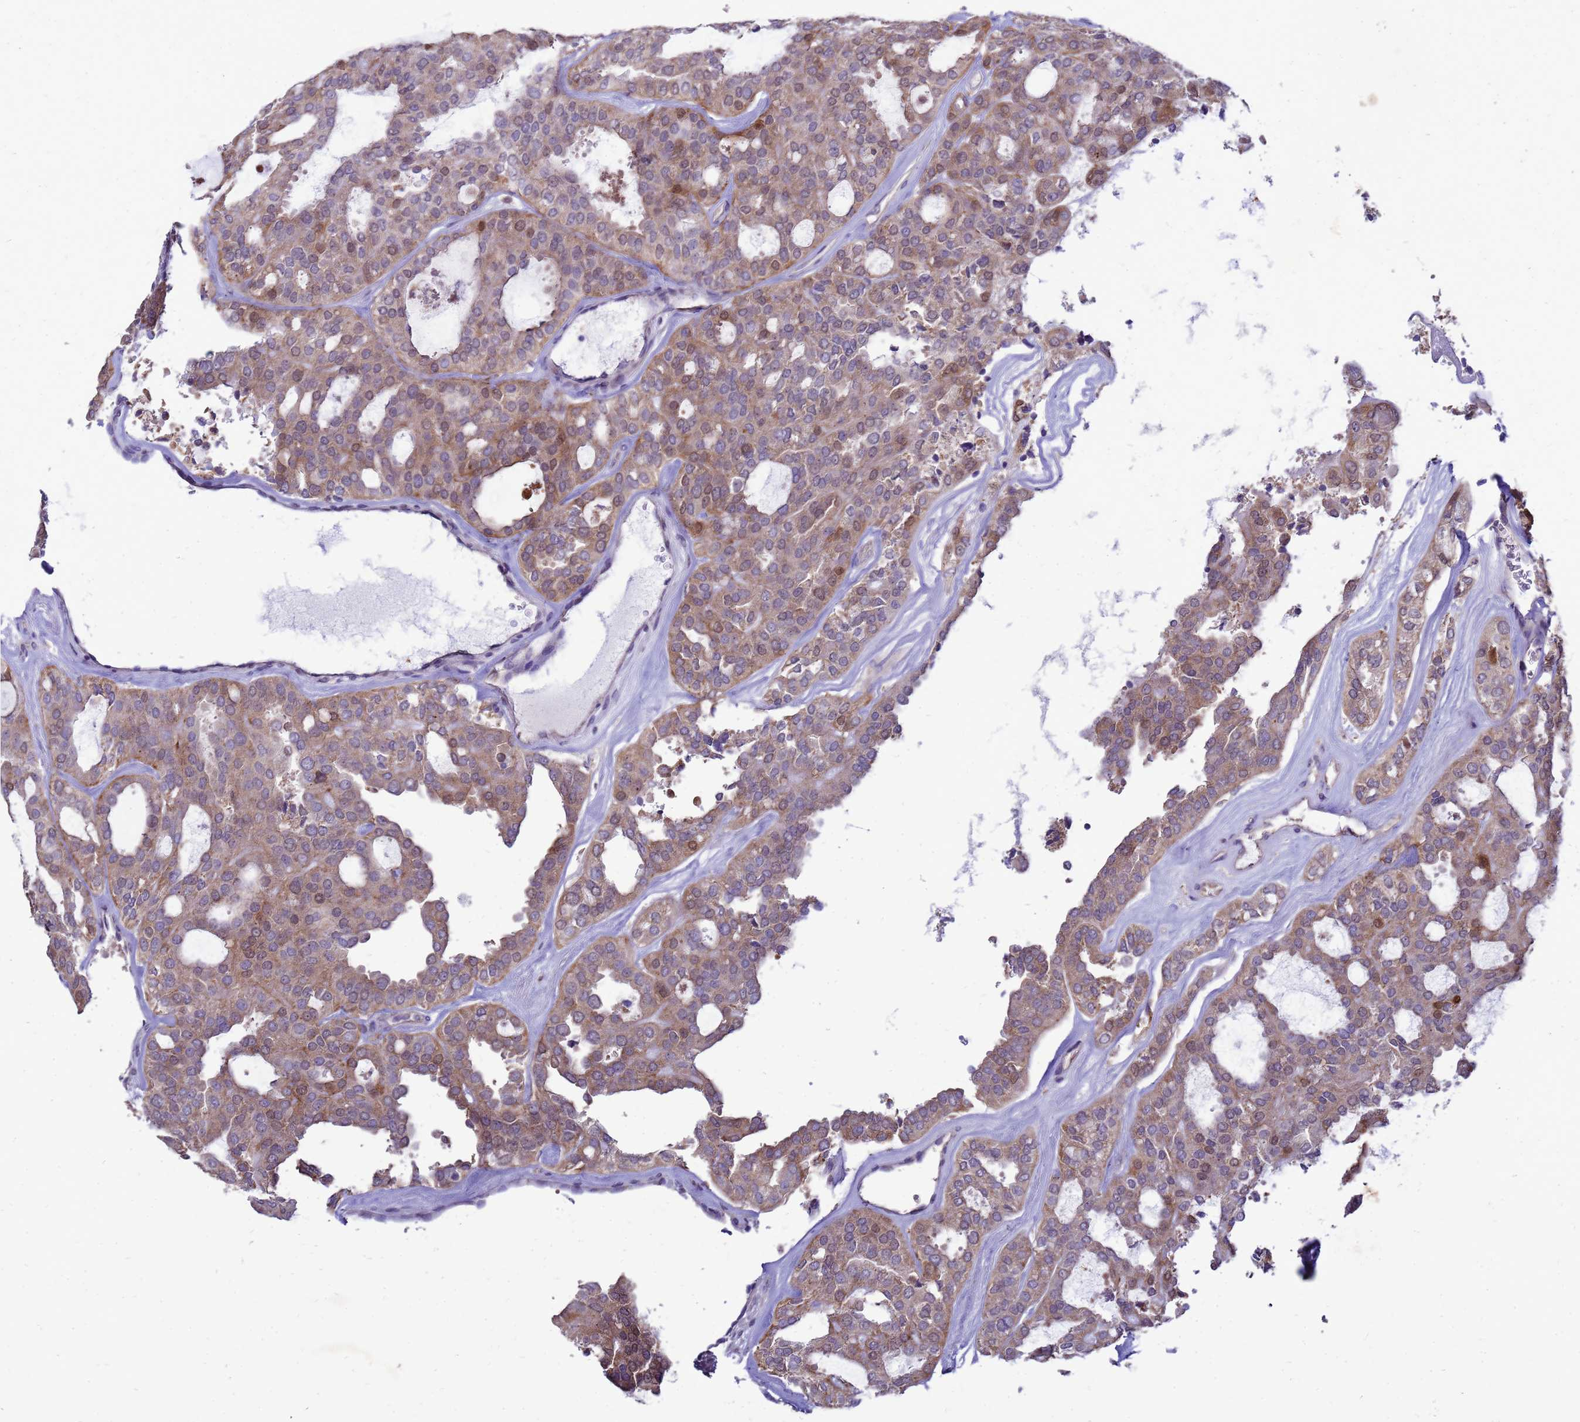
{"staining": {"intensity": "moderate", "quantity": "25%-75%", "location": "cytoplasmic/membranous,nuclear"}, "tissue": "thyroid cancer", "cell_type": "Tumor cells", "image_type": "cancer", "snomed": [{"axis": "morphology", "description": "Follicular adenoma carcinoma, NOS"}, {"axis": "topography", "description": "Thyroid gland"}], "caption": "Thyroid cancer stained with DAB immunohistochemistry demonstrates medium levels of moderate cytoplasmic/membranous and nuclear positivity in approximately 25%-75% of tumor cells. (DAB (3,3'-diaminobenzidine) IHC, brown staining for protein, blue staining for nuclei).", "gene": "EIF4EBP3", "patient": {"sex": "male", "age": 75}}